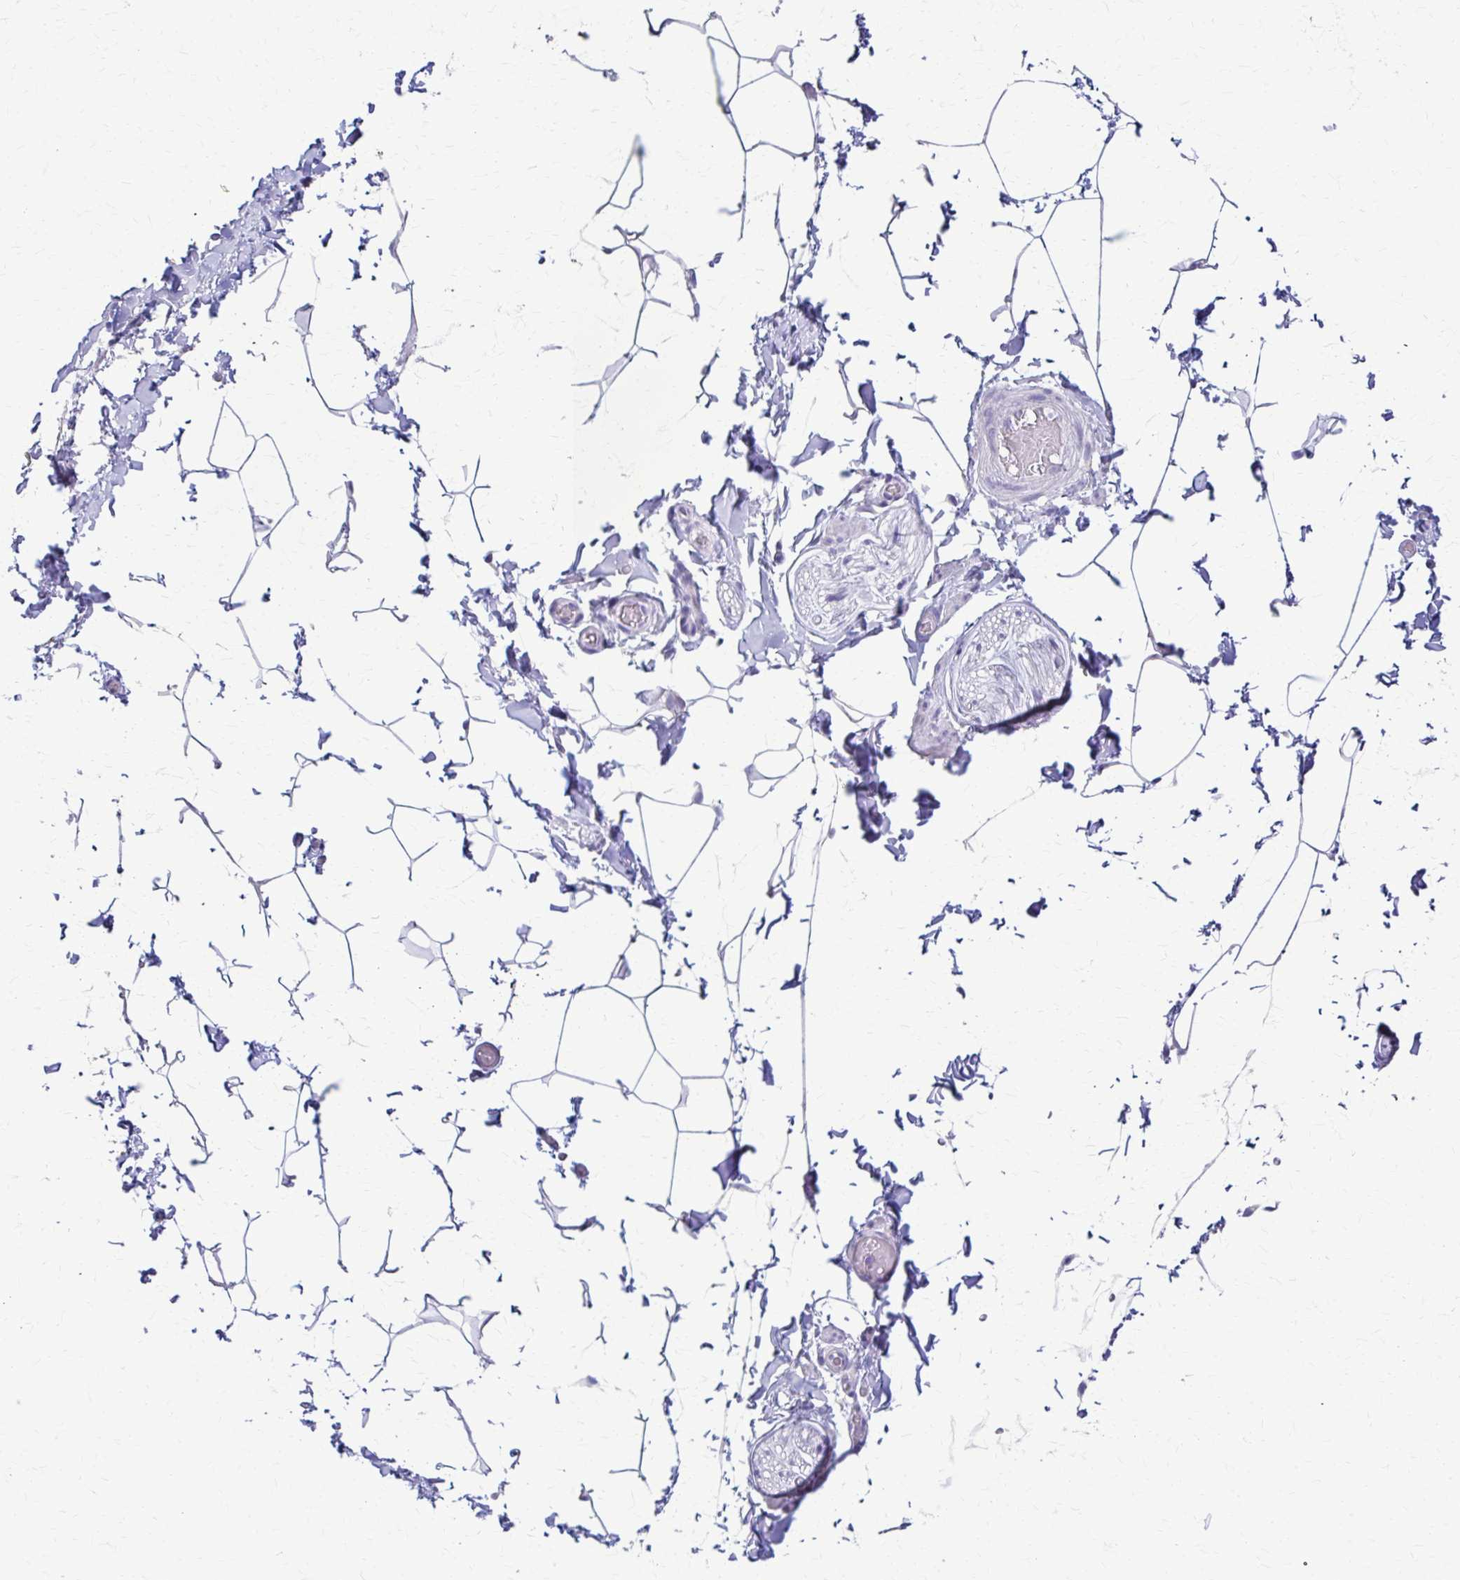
{"staining": {"intensity": "negative", "quantity": "none", "location": "none"}, "tissue": "adipose tissue", "cell_type": "Adipocytes", "image_type": "normal", "snomed": [{"axis": "morphology", "description": "Normal tissue, NOS"}, {"axis": "topography", "description": "Epididymis"}, {"axis": "topography", "description": "Peripheral nerve tissue"}], "caption": "The image exhibits no significant expression in adipocytes of adipose tissue. (Immunohistochemistry, brightfield microscopy, high magnification).", "gene": "SAMD13", "patient": {"sex": "male", "age": 32}}